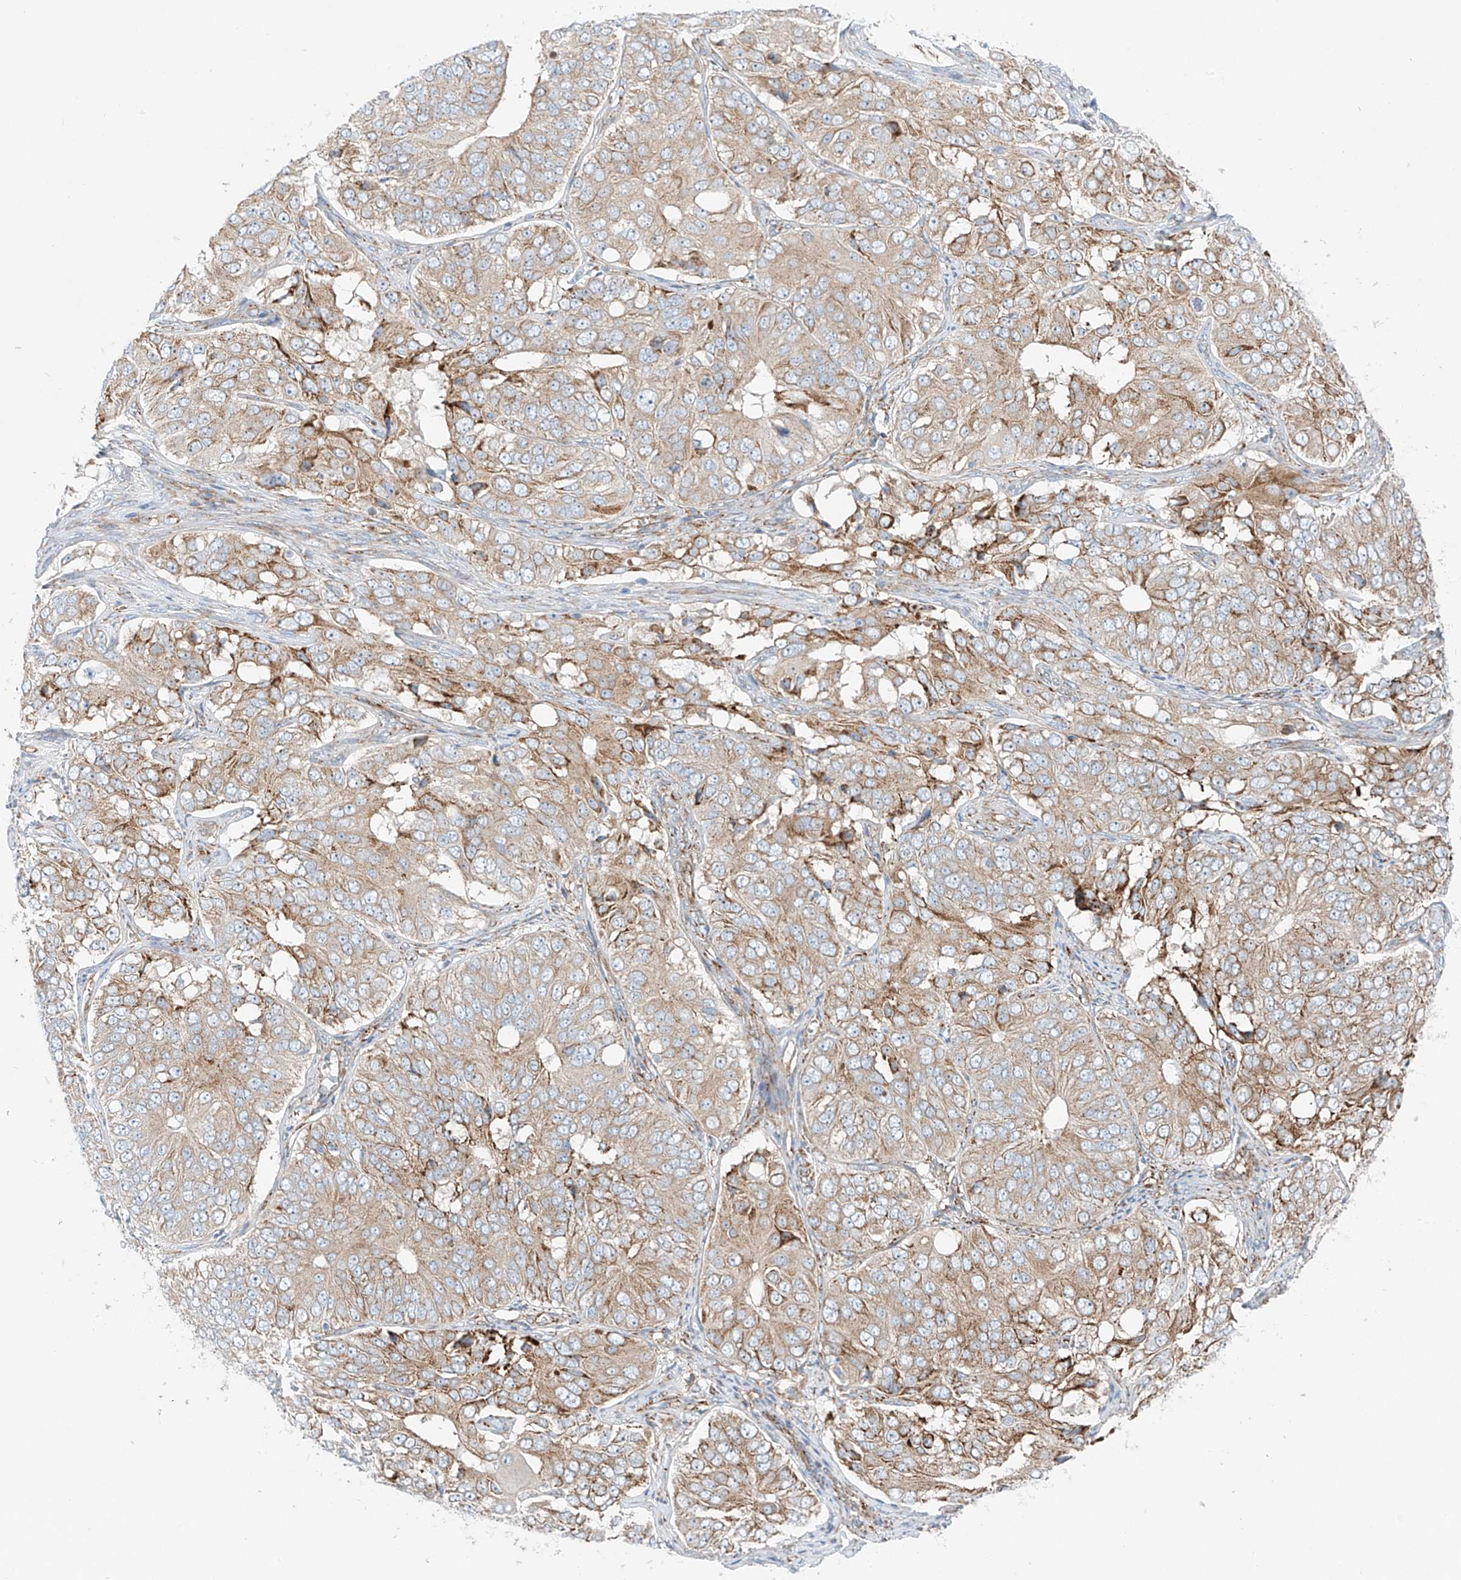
{"staining": {"intensity": "weak", "quantity": ">75%", "location": "cytoplasmic/membranous"}, "tissue": "ovarian cancer", "cell_type": "Tumor cells", "image_type": "cancer", "snomed": [{"axis": "morphology", "description": "Carcinoma, endometroid"}, {"axis": "topography", "description": "Ovary"}], "caption": "Human ovarian cancer (endometroid carcinoma) stained with a brown dye demonstrates weak cytoplasmic/membranous positive staining in about >75% of tumor cells.", "gene": "EIPR1", "patient": {"sex": "female", "age": 51}}